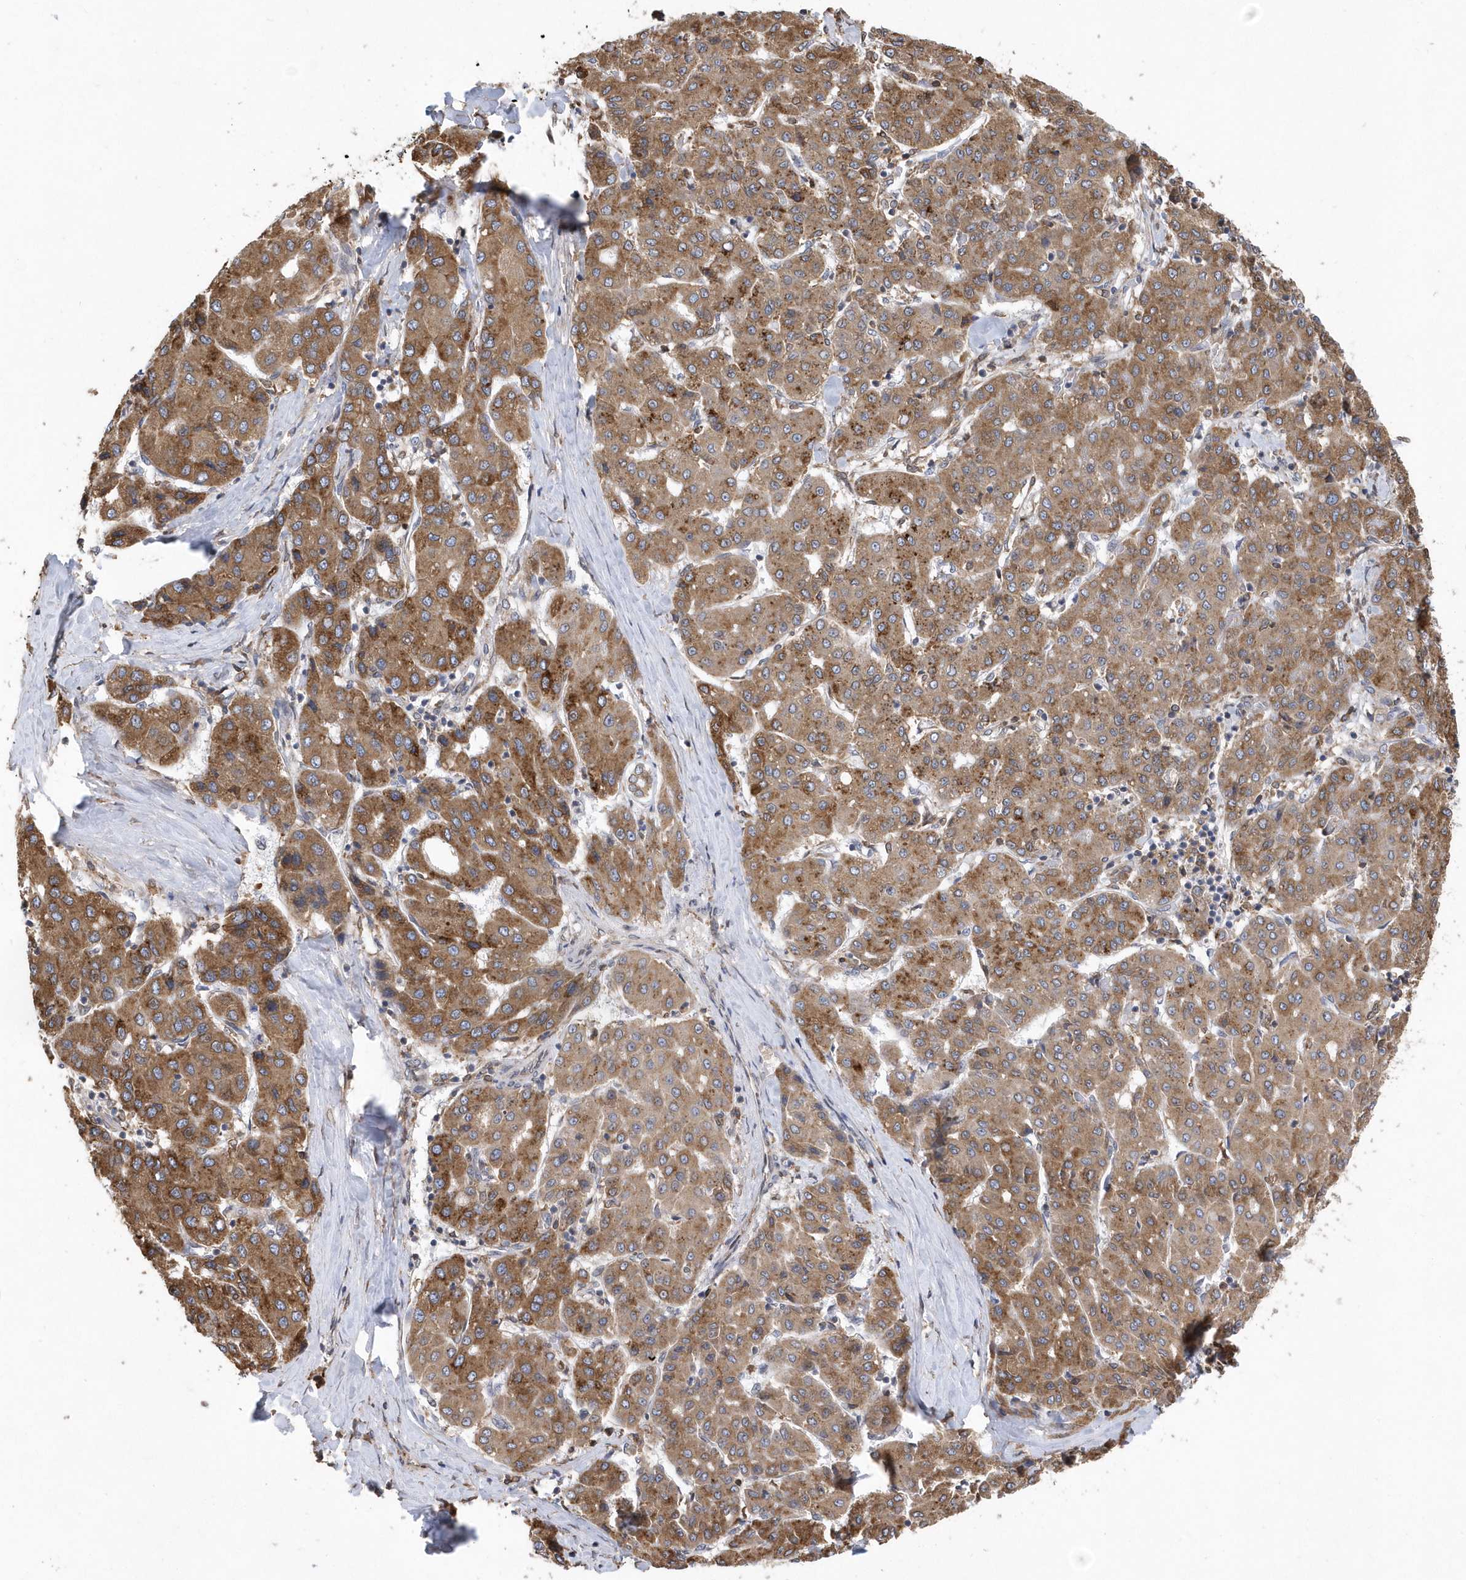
{"staining": {"intensity": "moderate", "quantity": ">75%", "location": "cytoplasmic/membranous"}, "tissue": "liver cancer", "cell_type": "Tumor cells", "image_type": "cancer", "snomed": [{"axis": "morphology", "description": "Carcinoma, Hepatocellular, NOS"}, {"axis": "topography", "description": "Liver"}], "caption": "Immunohistochemistry image of neoplastic tissue: human liver hepatocellular carcinoma stained using immunohistochemistry (IHC) exhibits medium levels of moderate protein expression localized specifically in the cytoplasmic/membranous of tumor cells, appearing as a cytoplasmic/membranous brown color.", "gene": "VAMP7", "patient": {"sex": "male", "age": 65}}